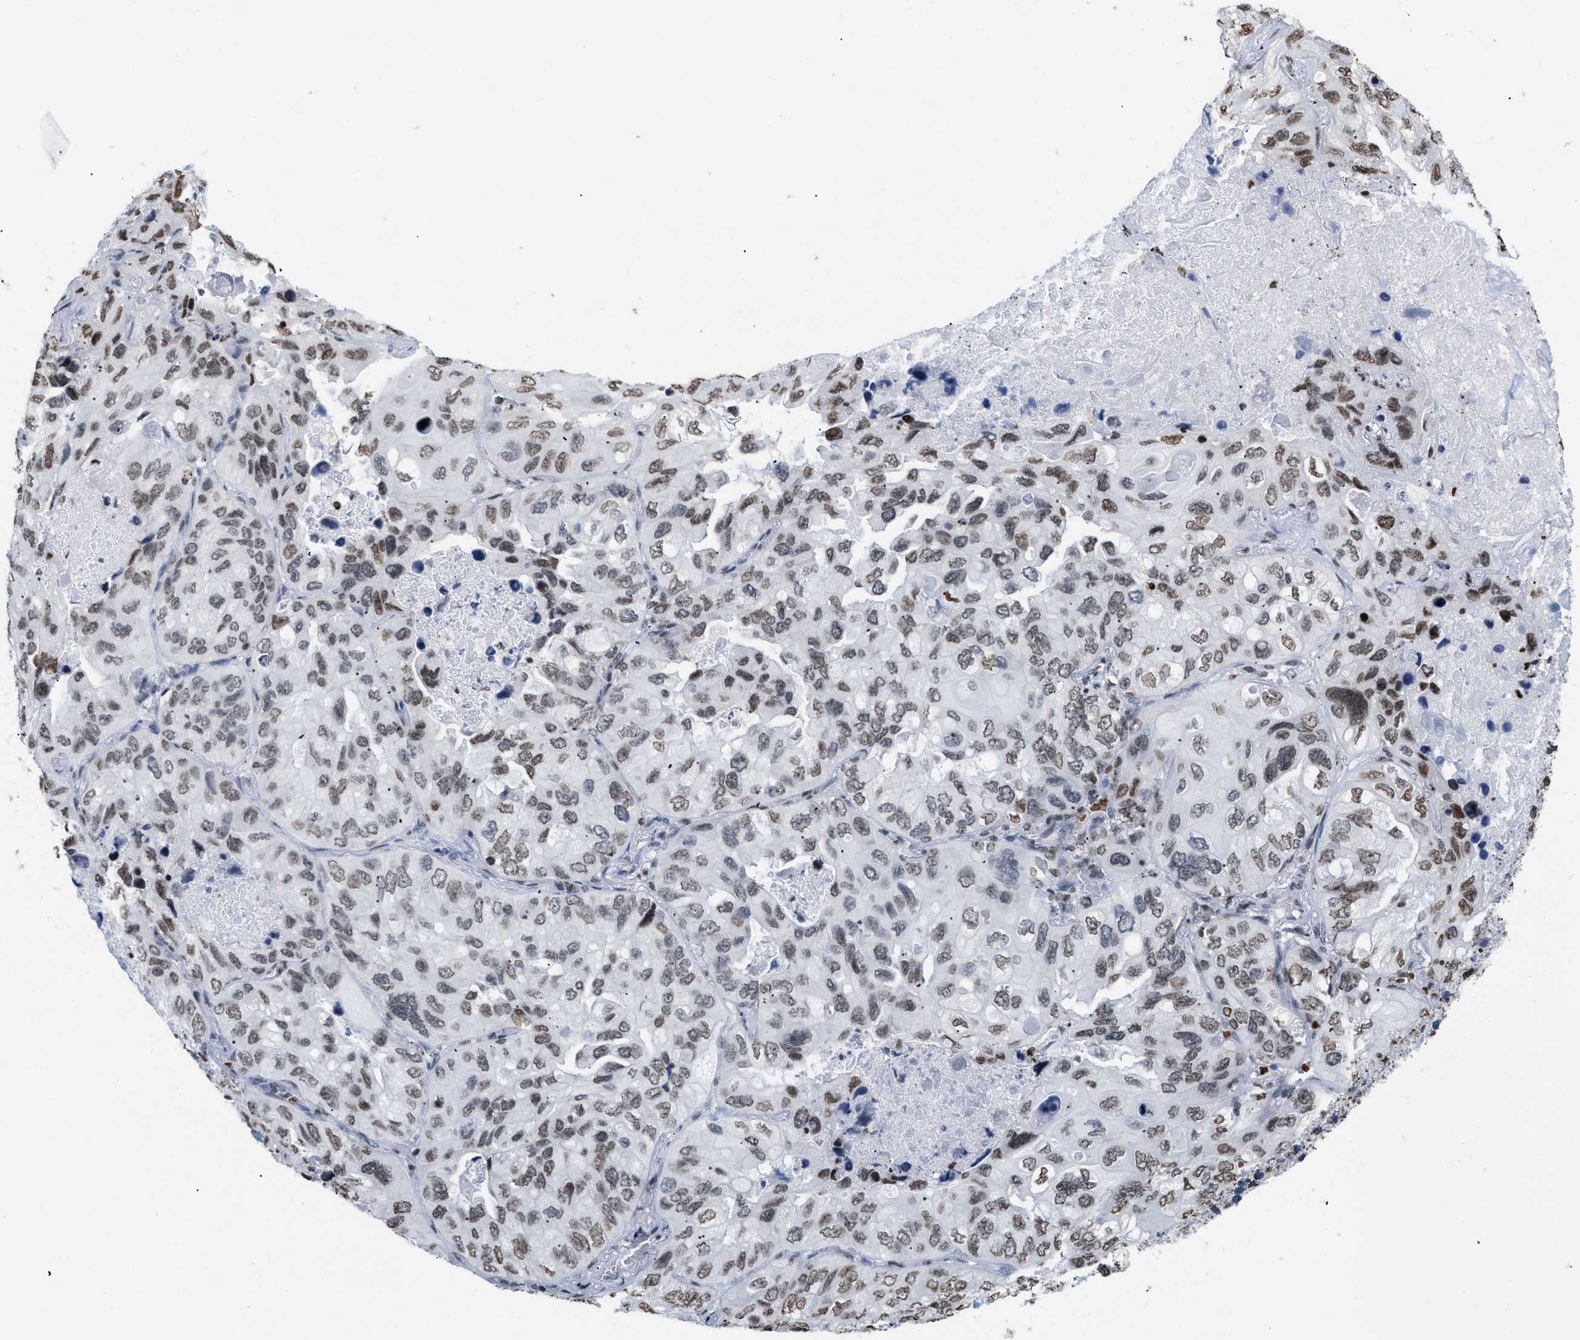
{"staining": {"intensity": "moderate", "quantity": ">75%", "location": "nuclear"}, "tissue": "lung cancer", "cell_type": "Tumor cells", "image_type": "cancer", "snomed": [{"axis": "morphology", "description": "Squamous cell carcinoma, NOS"}, {"axis": "topography", "description": "Lung"}], "caption": "The micrograph displays immunohistochemical staining of lung cancer. There is moderate nuclear positivity is identified in about >75% of tumor cells.", "gene": "HMGN2", "patient": {"sex": "female", "age": 73}}